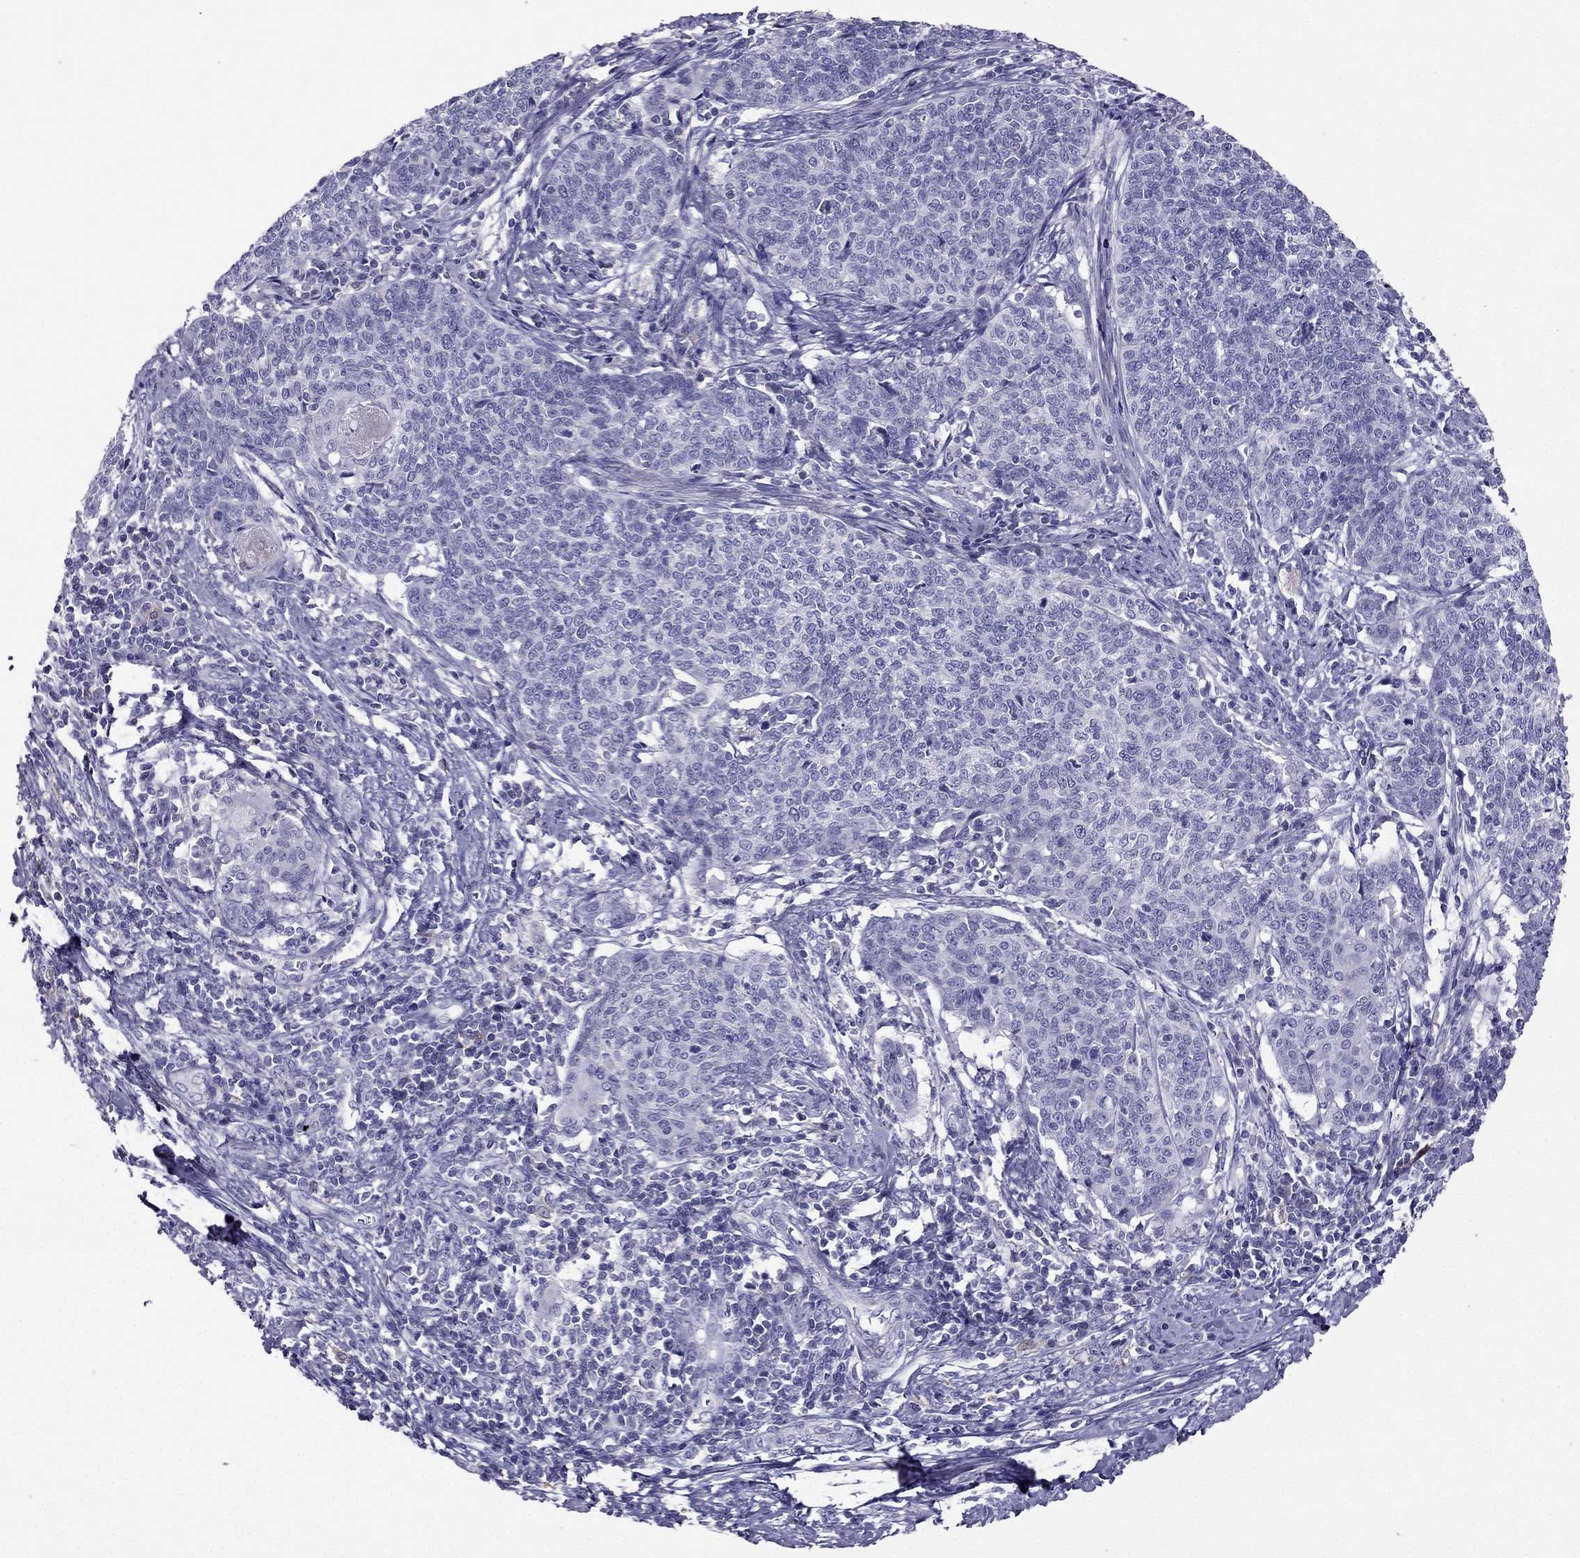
{"staining": {"intensity": "negative", "quantity": "none", "location": "none"}, "tissue": "cervical cancer", "cell_type": "Tumor cells", "image_type": "cancer", "snomed": [{"axis": "morphology", "description": "Squamous cell carcinoma, NOS"}, {"axis": "topography", "description": "Cervix"}], "caption": "DAB immunohistochemical staining of human cervical cancer (squamous cell carcinoma) reveals no significant staining in tumor cells.", "gene": "LMTK3", "patient": {"sex": "female", "age": 39}}